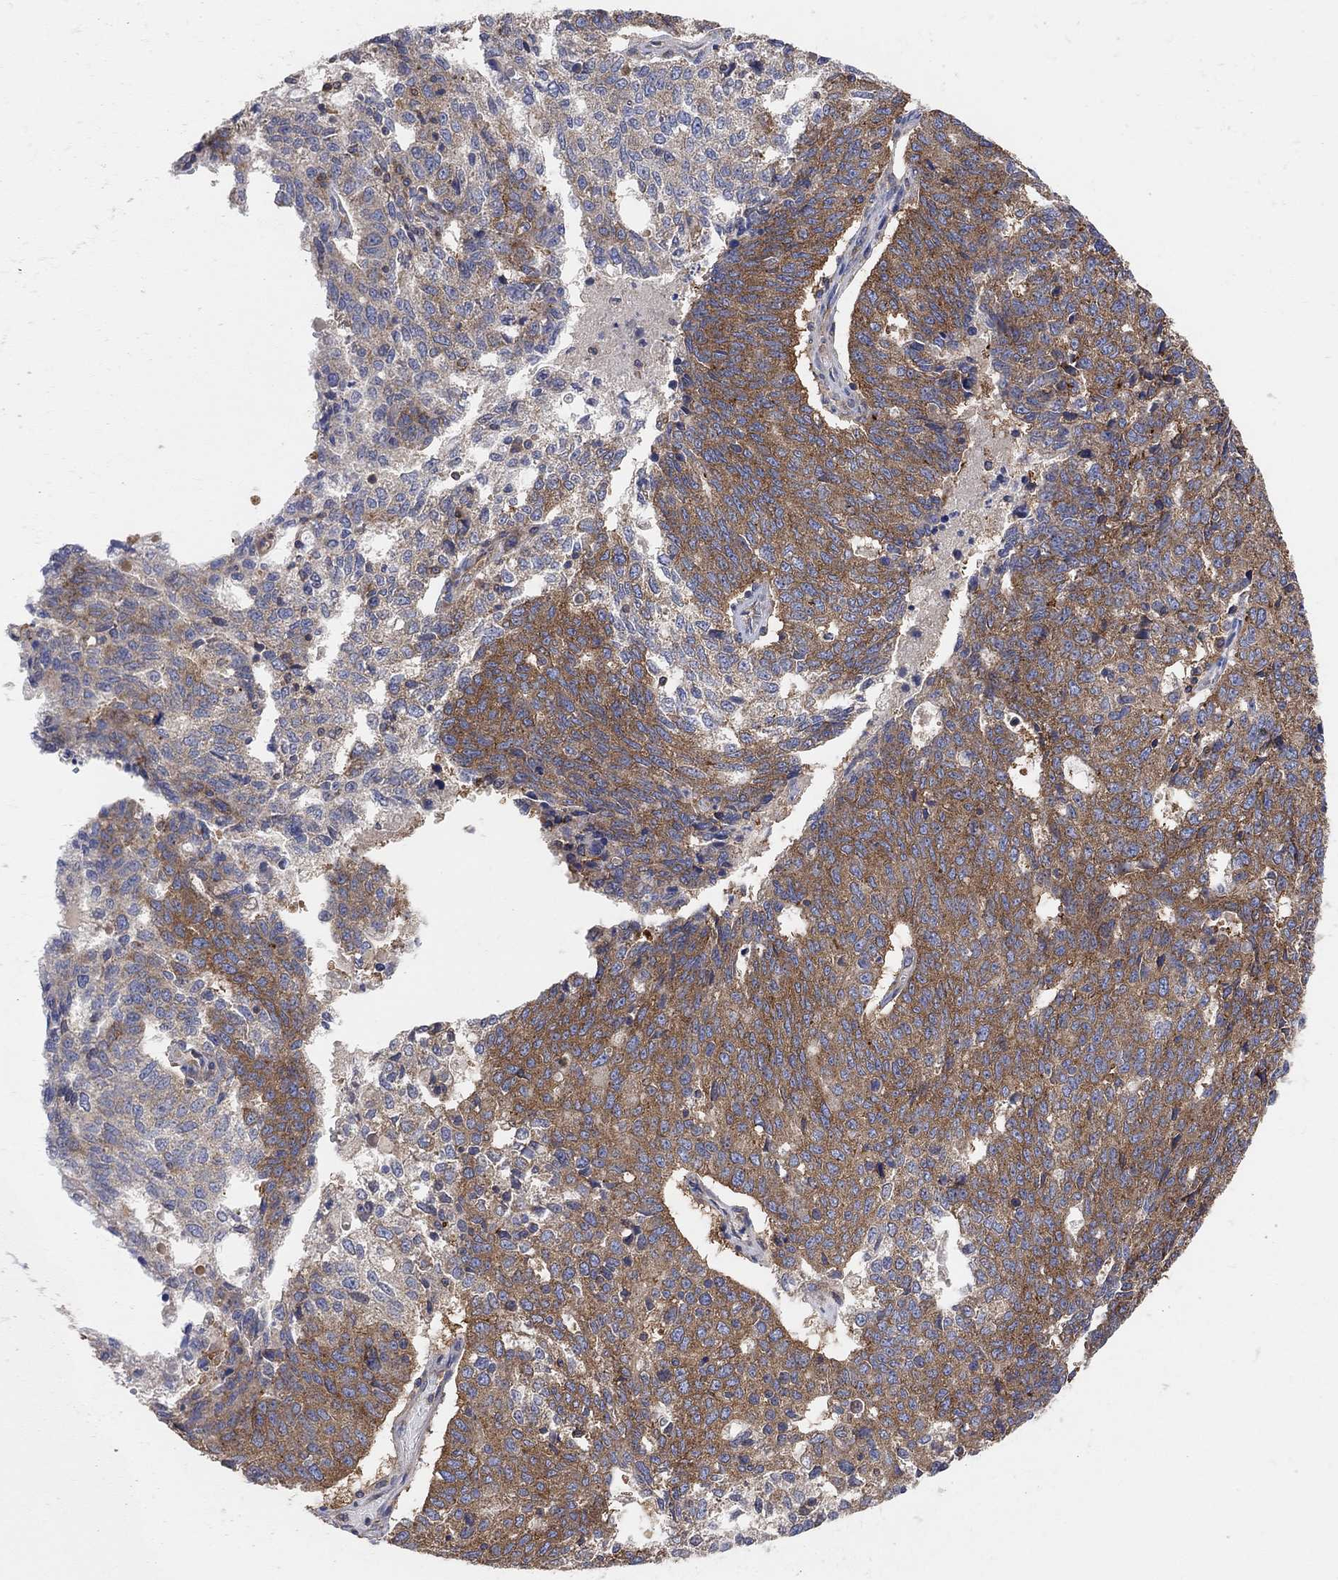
{"staining": {"intensity": "moderate", "quantity": "25%-75%", "location": "cytoplasmic/membranous"}, "tissue": "ovarian cancer", "cell_type": "Tumor cells", "image_type": "cancer", "snomed": [{"axis": "morphology", "description": "Cystadenocarcinoma, serous, NOS"}, {"axis": "topography", "description": "Ovary"}], "caption": "Brown immunohistochemical staining in human ovarian cancer displays moderate cytoplasmic/membranous staining in approximately 25%-75% of tumor cells.", "gene": "BLOC1S3", "patient": {"sex": "female", "age": 71}}